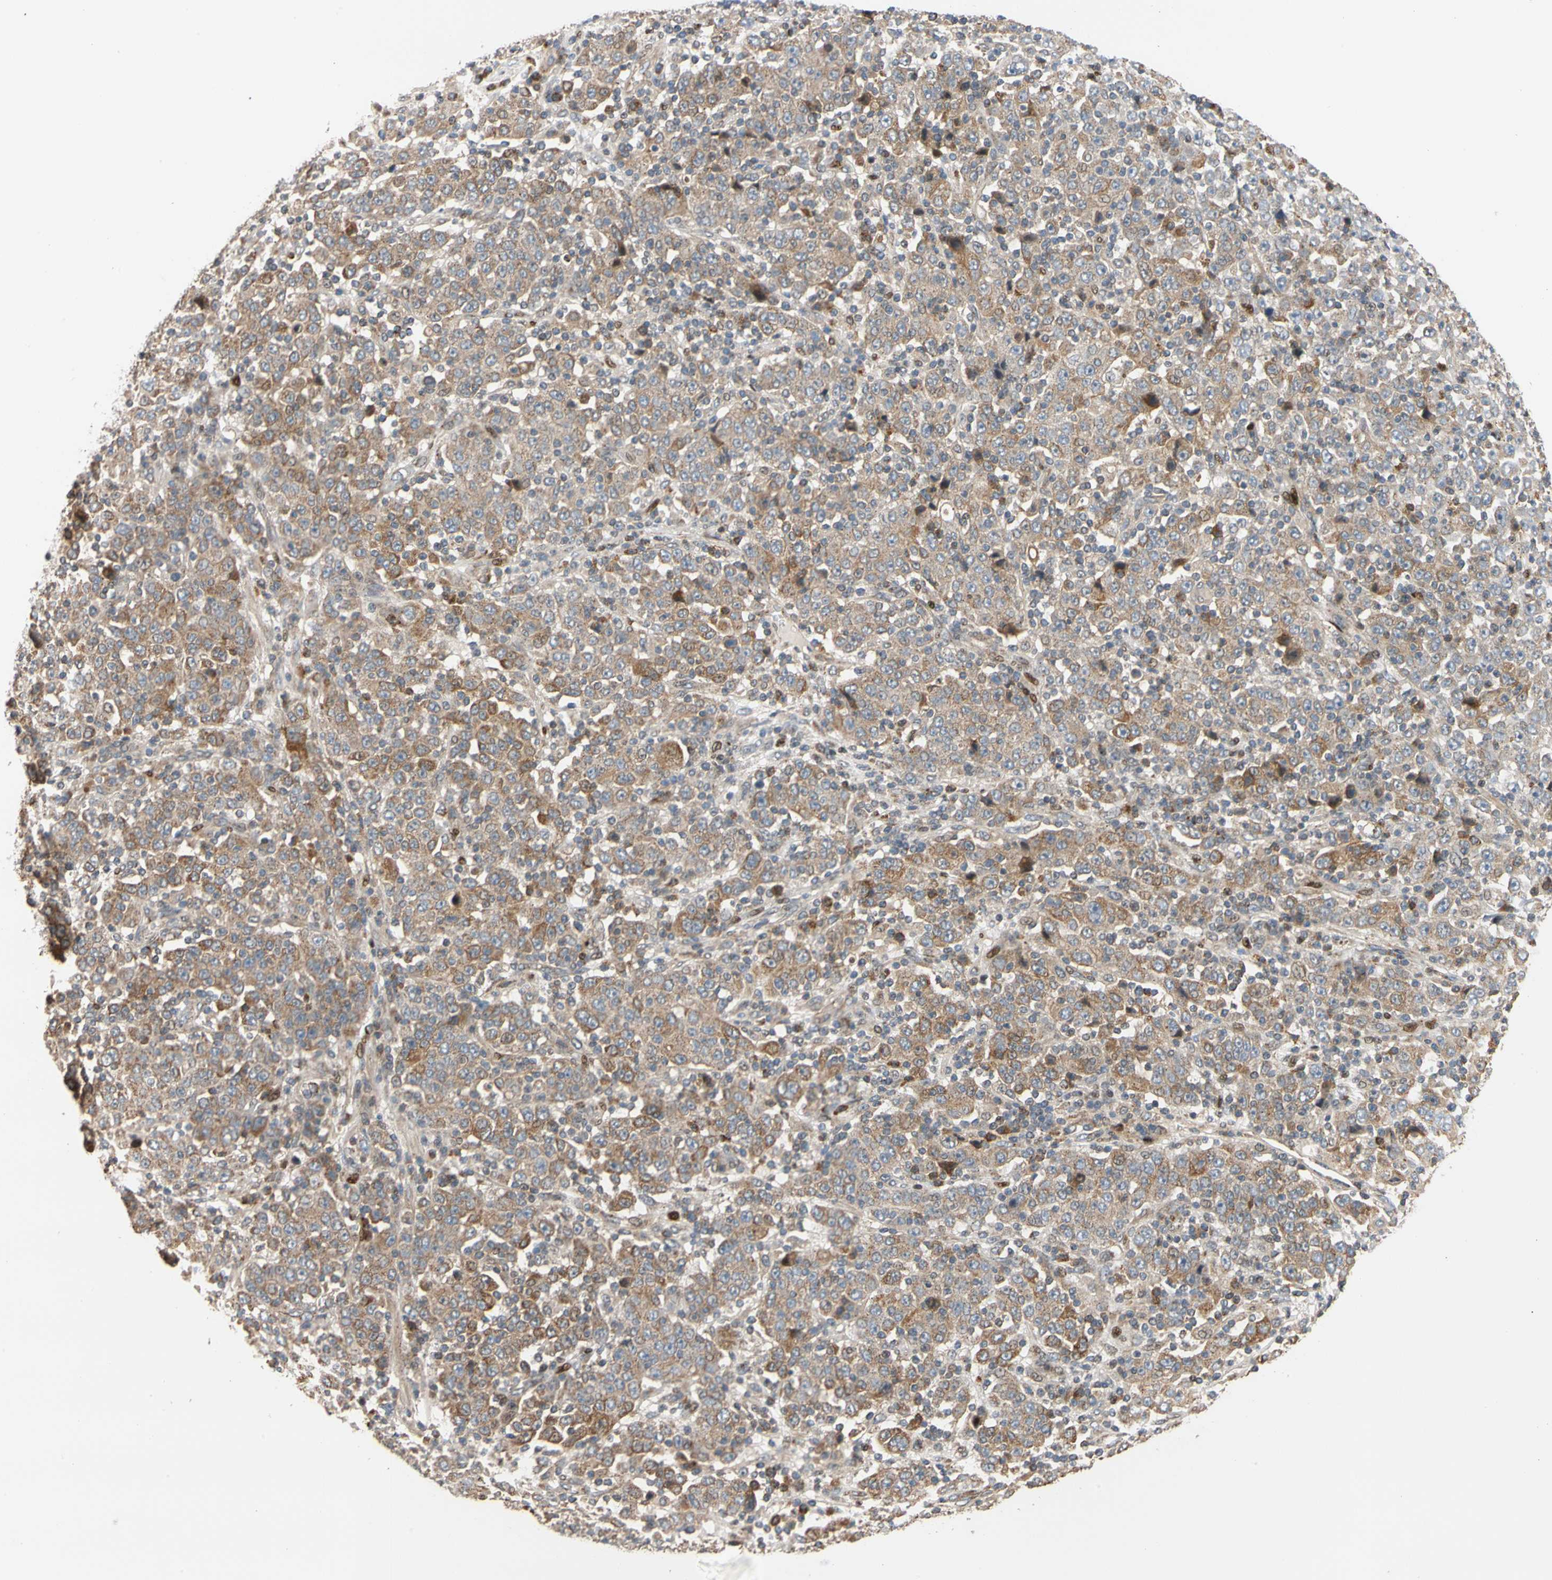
{"staining": {"intensity": "moderate", "quantity": "25%-75%", "location": "cytoplasmic/membranous"}, "tissue": "stomach cancer", "cell_type": "Tumor cells", "image_type": "cancer", "snomed": [{"axis": "morphology", "description": "Normal tissue, NOS"}, {"axis": "morphology", "description": "Adenocarcinoma, NOS"}, {"axis": "topography", "description": "Stomach, upper"}, {"axis": "topography", "description": "Stomach"}], "caption": "Immunohistochemical staining of stomach cancer (adenocarcinoma) reveals moderate cytoplasmic/membranous protein expression in about 25%-75% of tumor cells. (DAB IHC, brown staining for protein, blue staining for nuclei).", "gene": "IP6K2", "patient": {"sex": "male", "age": 59}}